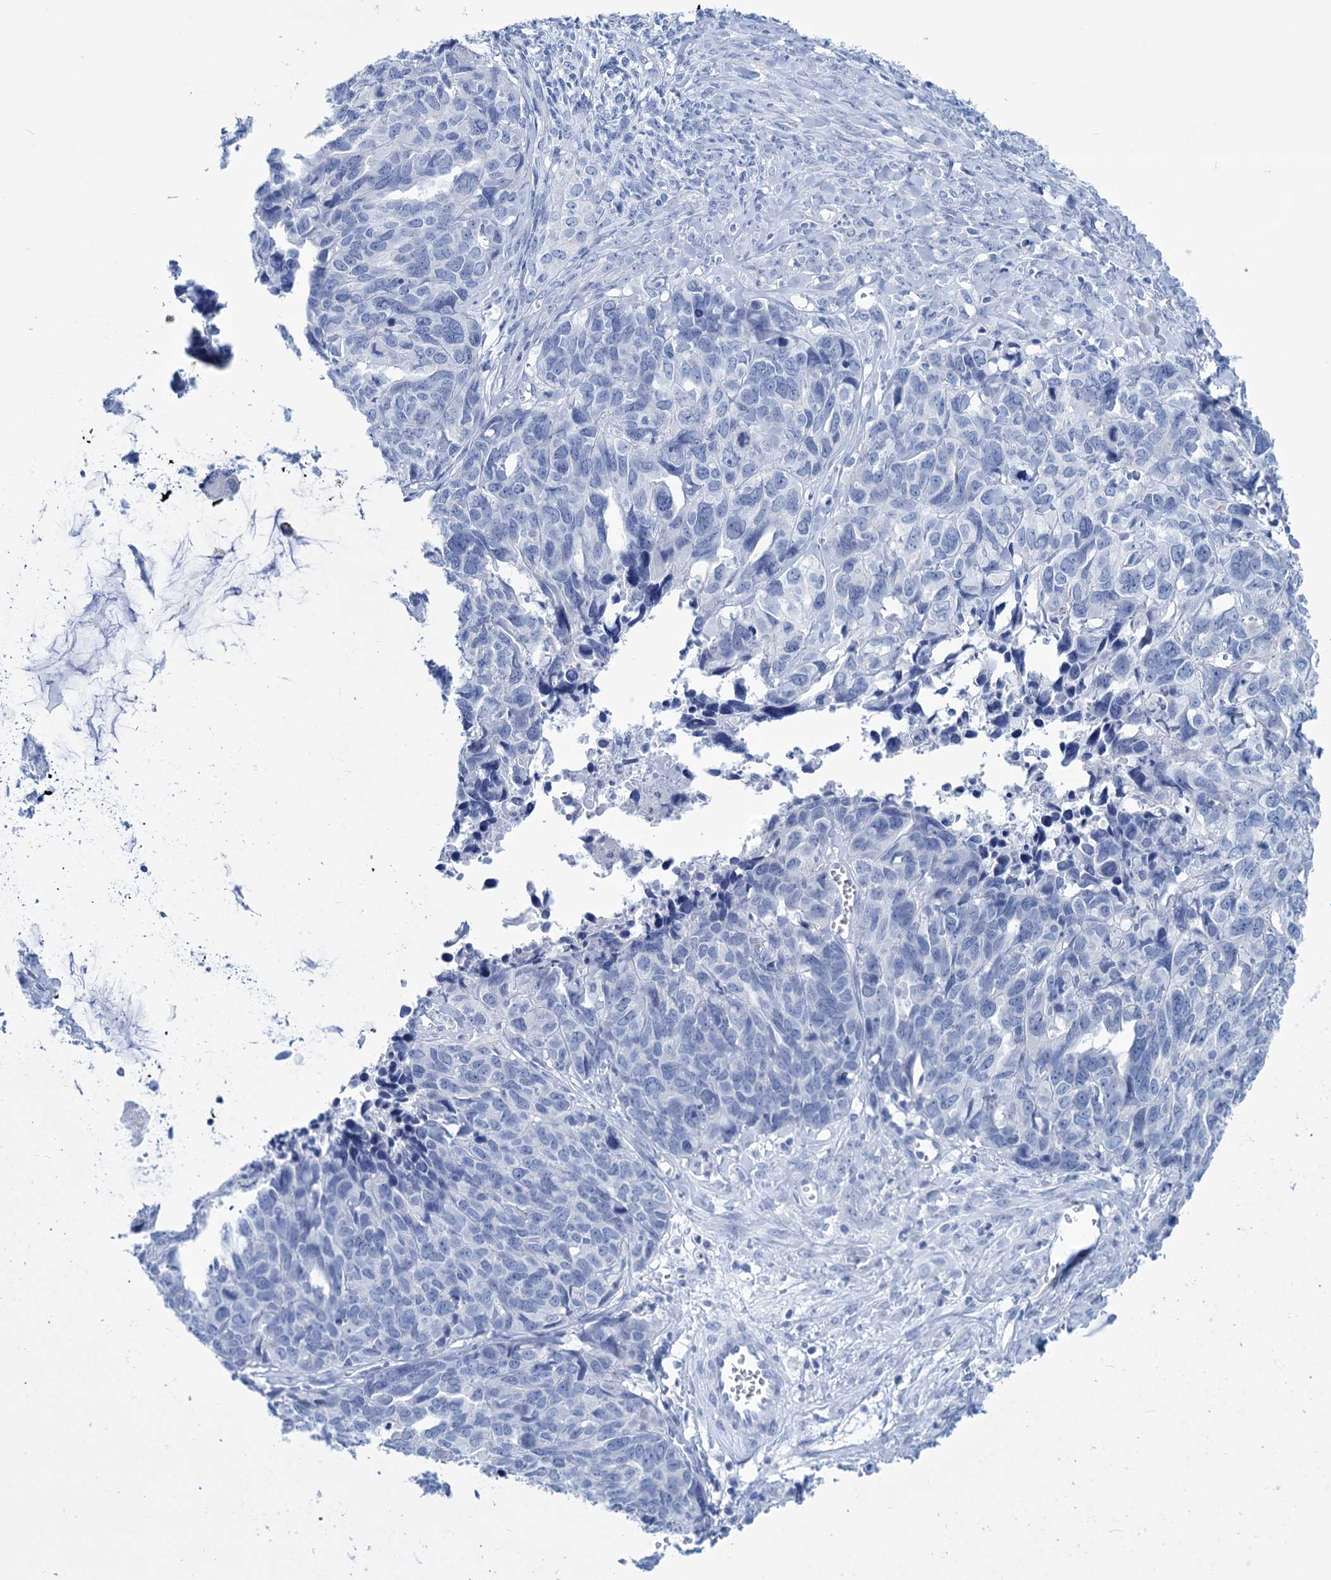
{"staining": {"intensity": "negative", "quantity": "none", "location": "none"}, "tissue": "ovarian cancer", "cell_type": "Tumor cells", "image_type": "cancer", "snomed": [{"axis": "morphology", "description": "Cystadenocarcinoma, serous, NOS"}, {"axis": "topography", "description": "Ovary"}], "caption": "IHC image of serous cystadenocarcinoma (ovarian) stained for a protein (brown), which displays no positivity in tumor cells. The staining is performed using DAB (3,3'-diaminobenzidine) brown chromogen with nuclei counter-stained in using hematoxylin.", "gene": "FBXW12", "patient": {"sex": "female", "age": 79}}